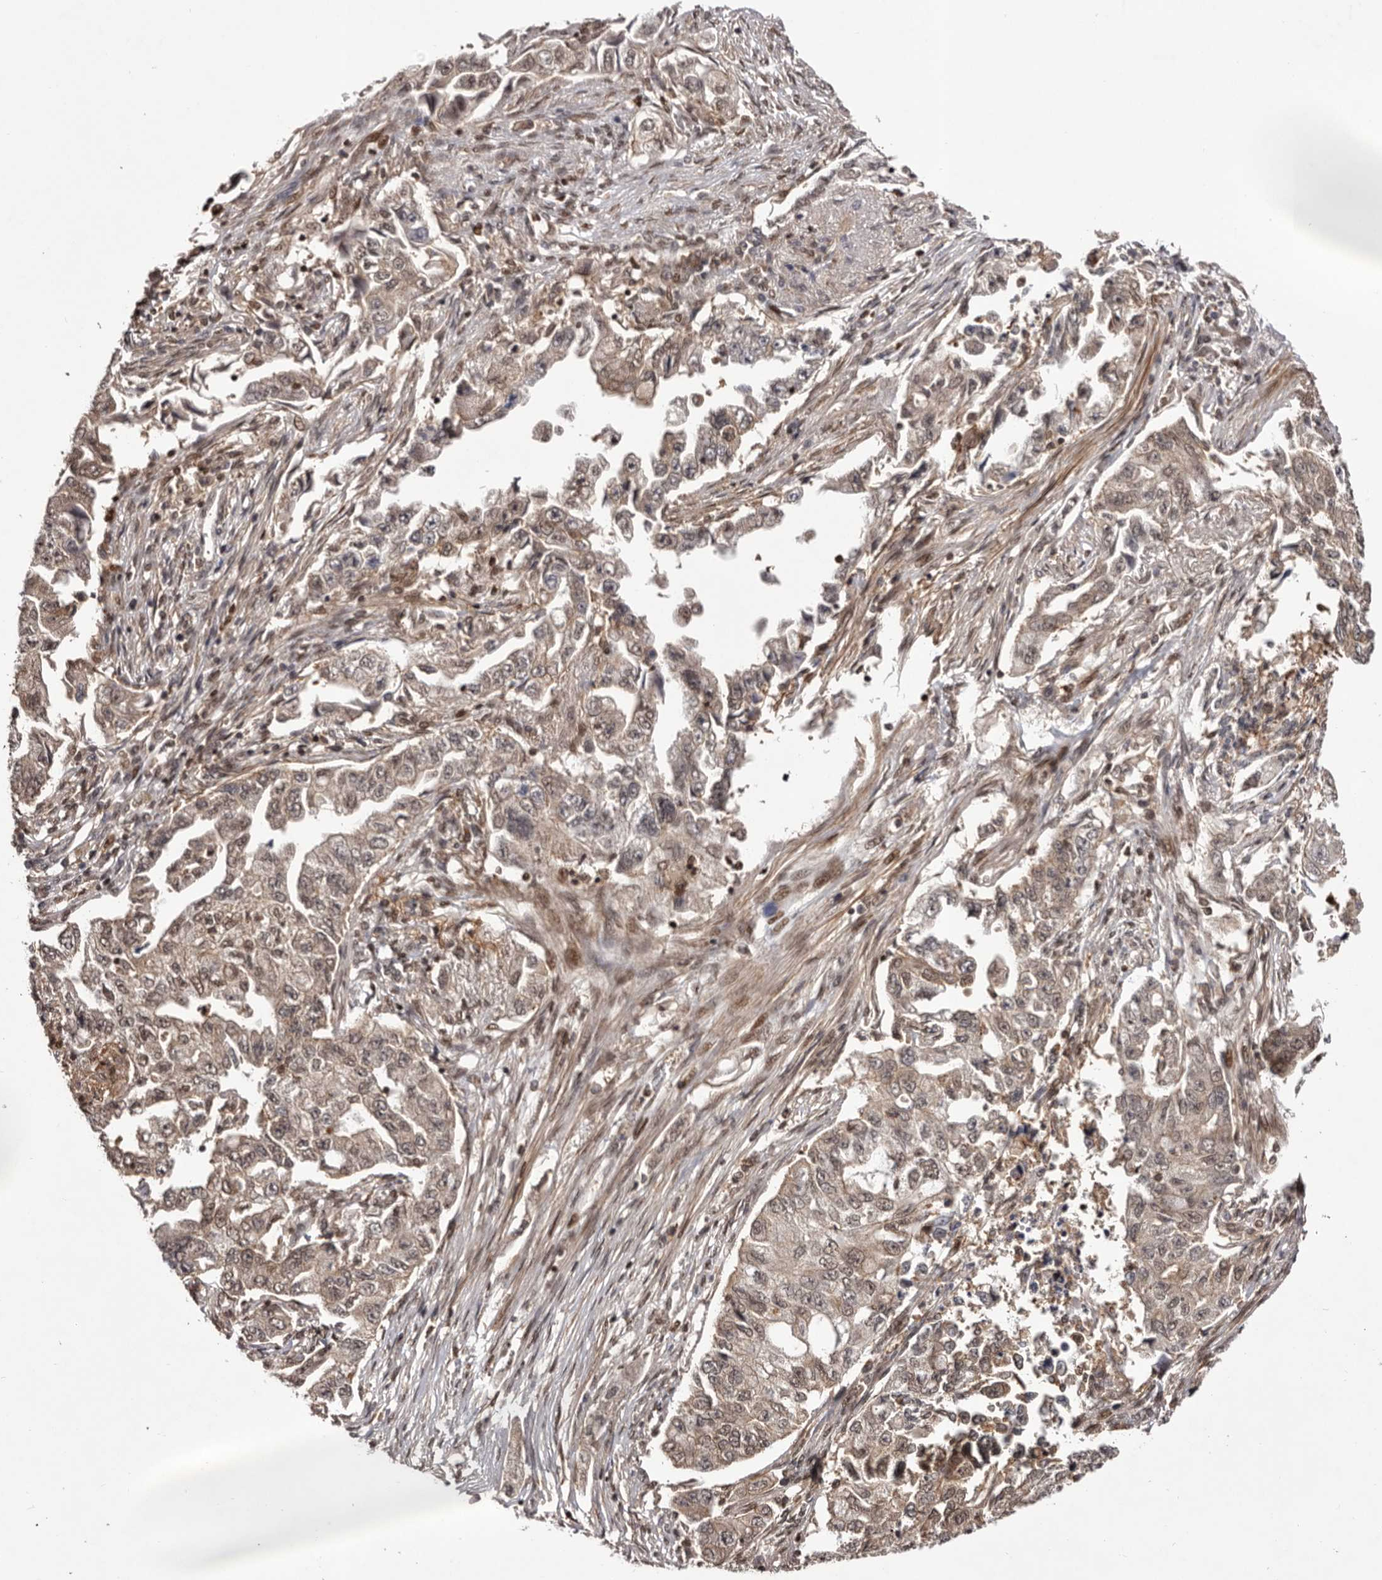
{"staining": {"intensity": "weak", "quantity": ">75%", "location": "cytoplasmic/membranous,nuclear"}, "tissue": "lung cancer", "cell_type": "Tumor cells", "image_type": "cancer", "snomed": [{"axis": "morphology", "description": "Adenocarcinoma, NOS"}, {"axis": "topography", "description": "Lung"}], "caption": "A histopathology image of adenocarcinoma (lung) stained for a protein reveals weak cytoplasmic/membranous and nuclear brown staining in tumor cells.", "gene": "FBXO5", "patient": {"sex": "female", "age": 51}}